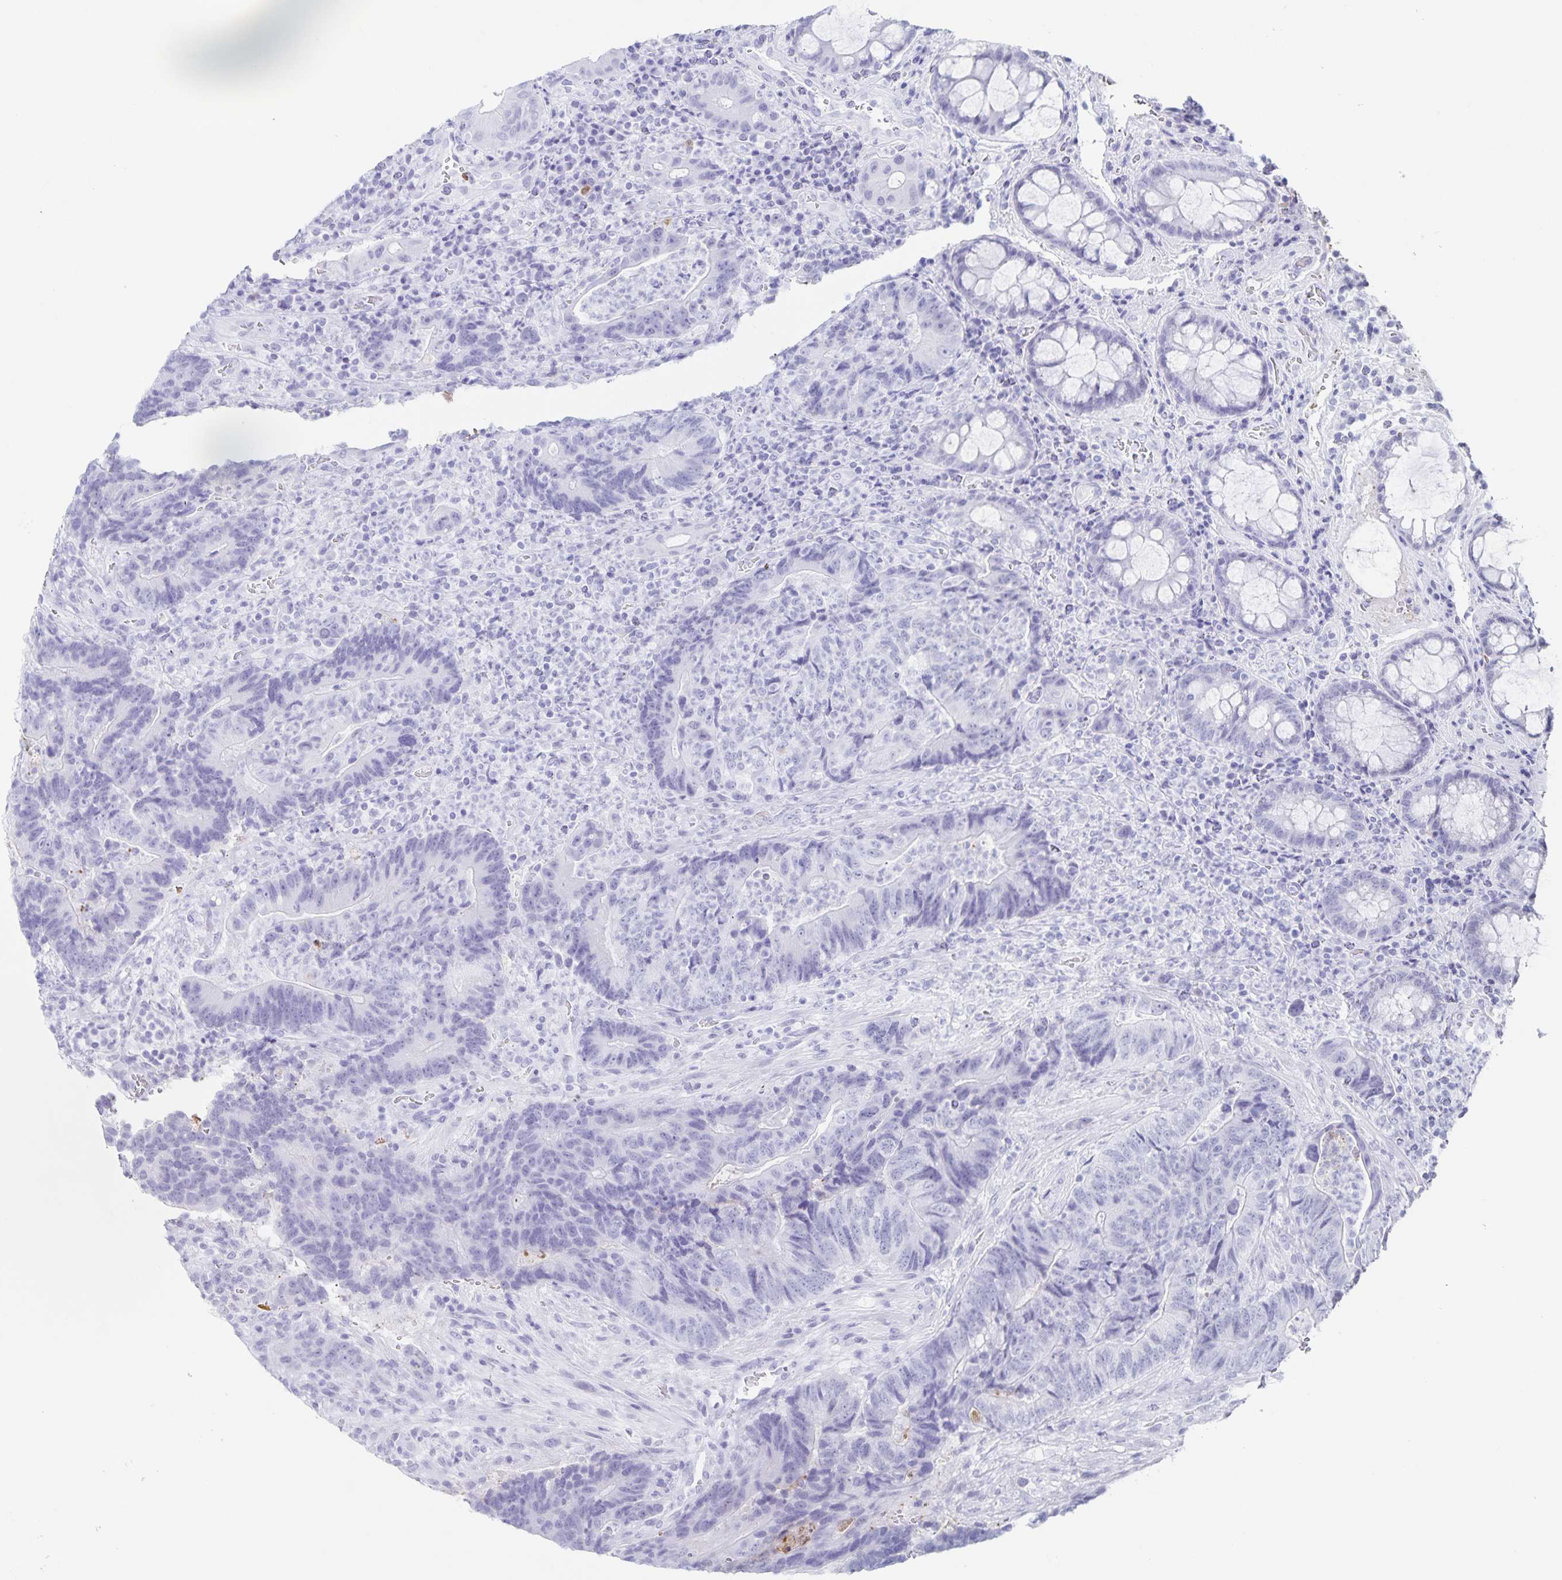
{"staining": {"intensity": "negative", "quantity": "none", "location": "none"}, "tissue": "colorectal cancer", "cell_type": "Tumor cells", "image_type": "cancer", "snomed": [{"axis": "morphology", "description": "Normal tissue, NOS"}, {"axis": "morphology", "description": "Adenocarcinoma, NOS"}, {"axis": "topography", "description": "Colon"}], "caption": "DAB immunohistochemical staining of colorectal adenocarcinoma reveals no significant positivity in tumor cells.", "gene": "LCE6A", "patient": {"sex": "female", "age": 48}}